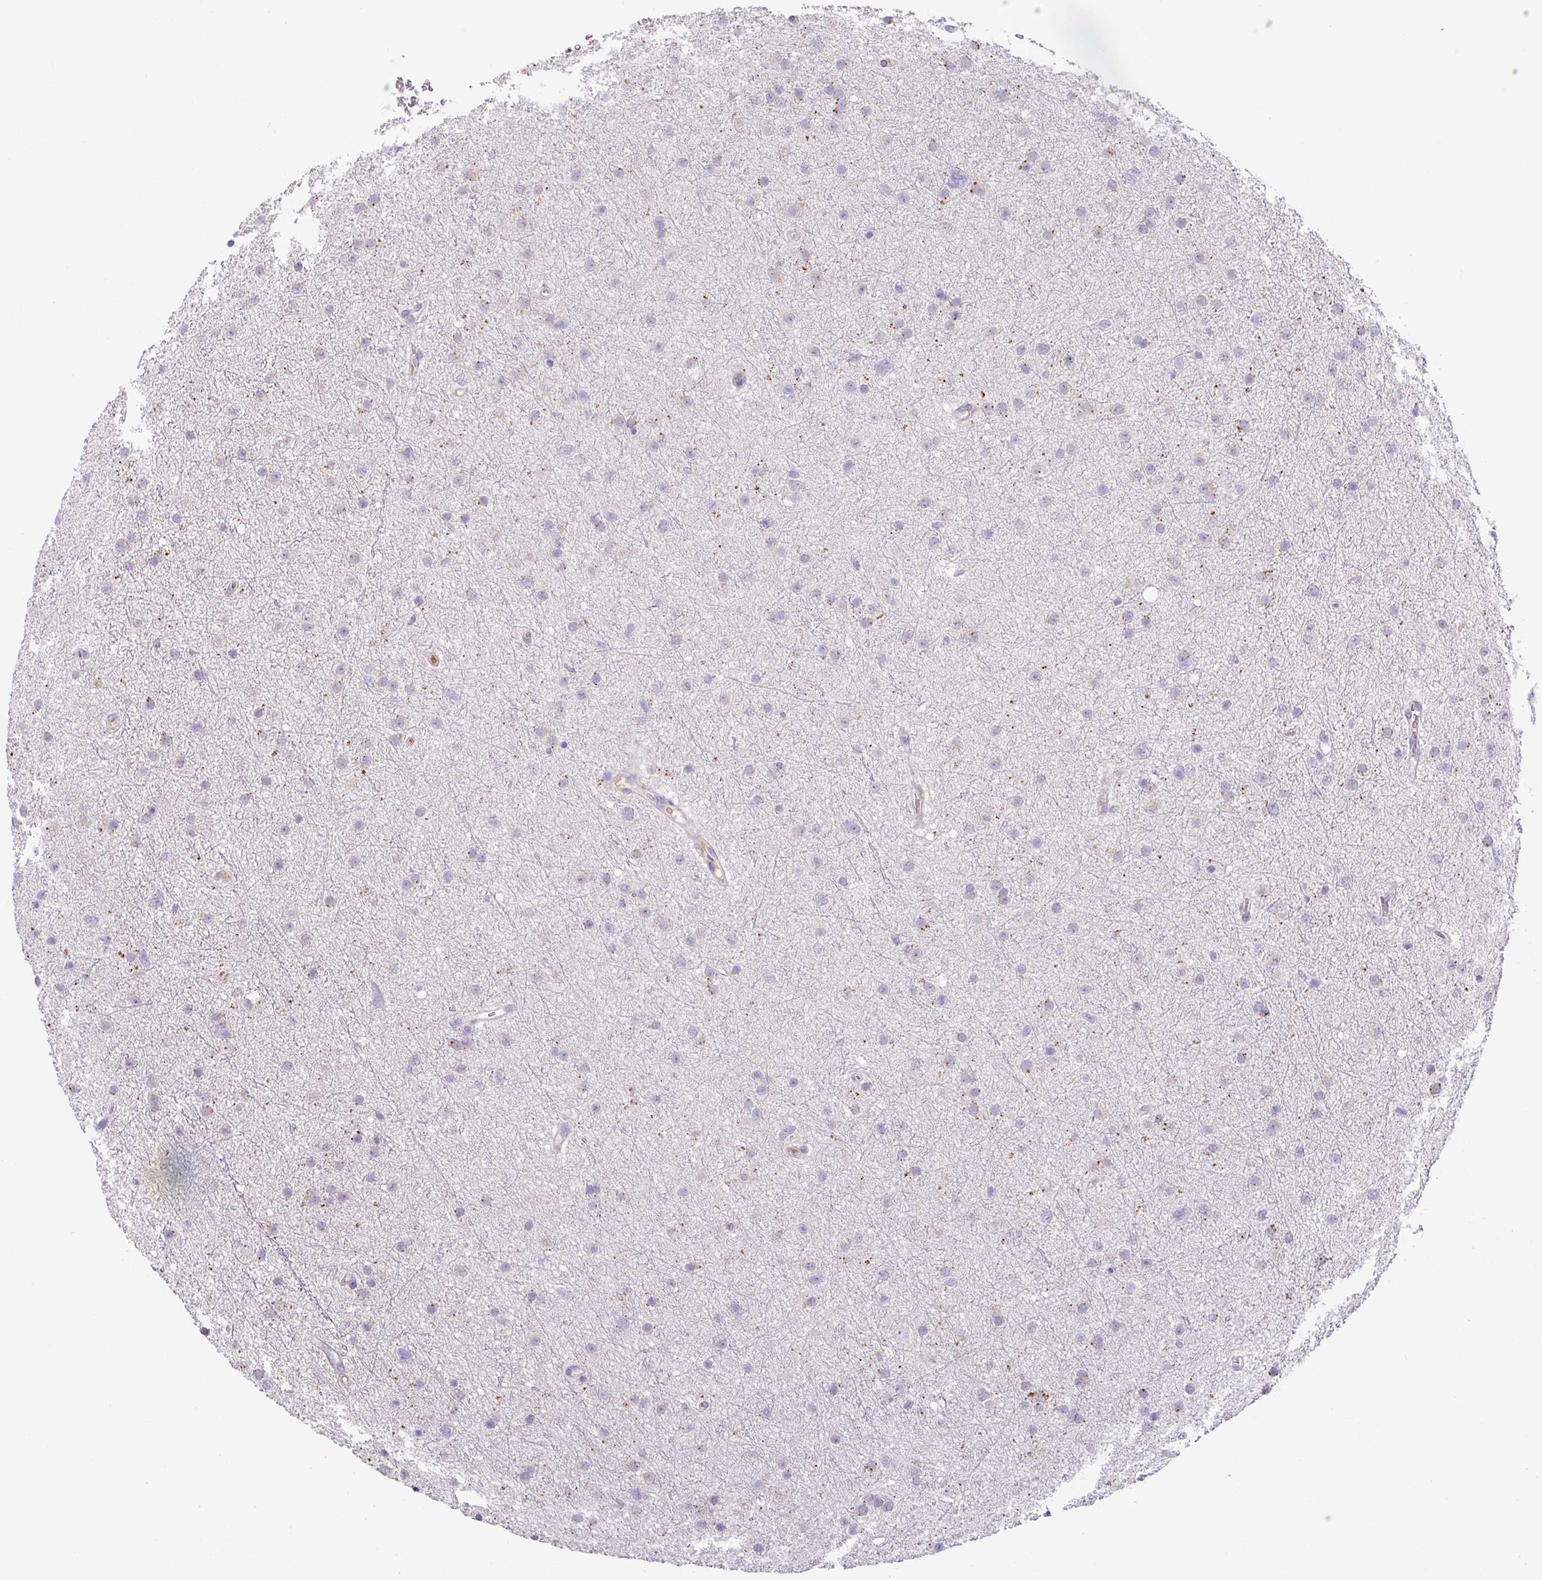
{"staining": {"intensity": "negative", "quantity": "none", "location": "none"}, "tissue": "glioma", "cell_type": "Tumor cells", "image_type": "cancer", "snomed": [{"axis": "morphology", "description": "Glioma, malignant, Low grade"}, {"axis": "topography", "description": "Cerebral cortex"}], "caption": "Immunohistochemistry (IHC) image of glioma stained for a protein (brown), which exhibits no expression in tumor cells.", "gene": "PLEKHH3", "patient": {"sex": "female", "age": 39}}